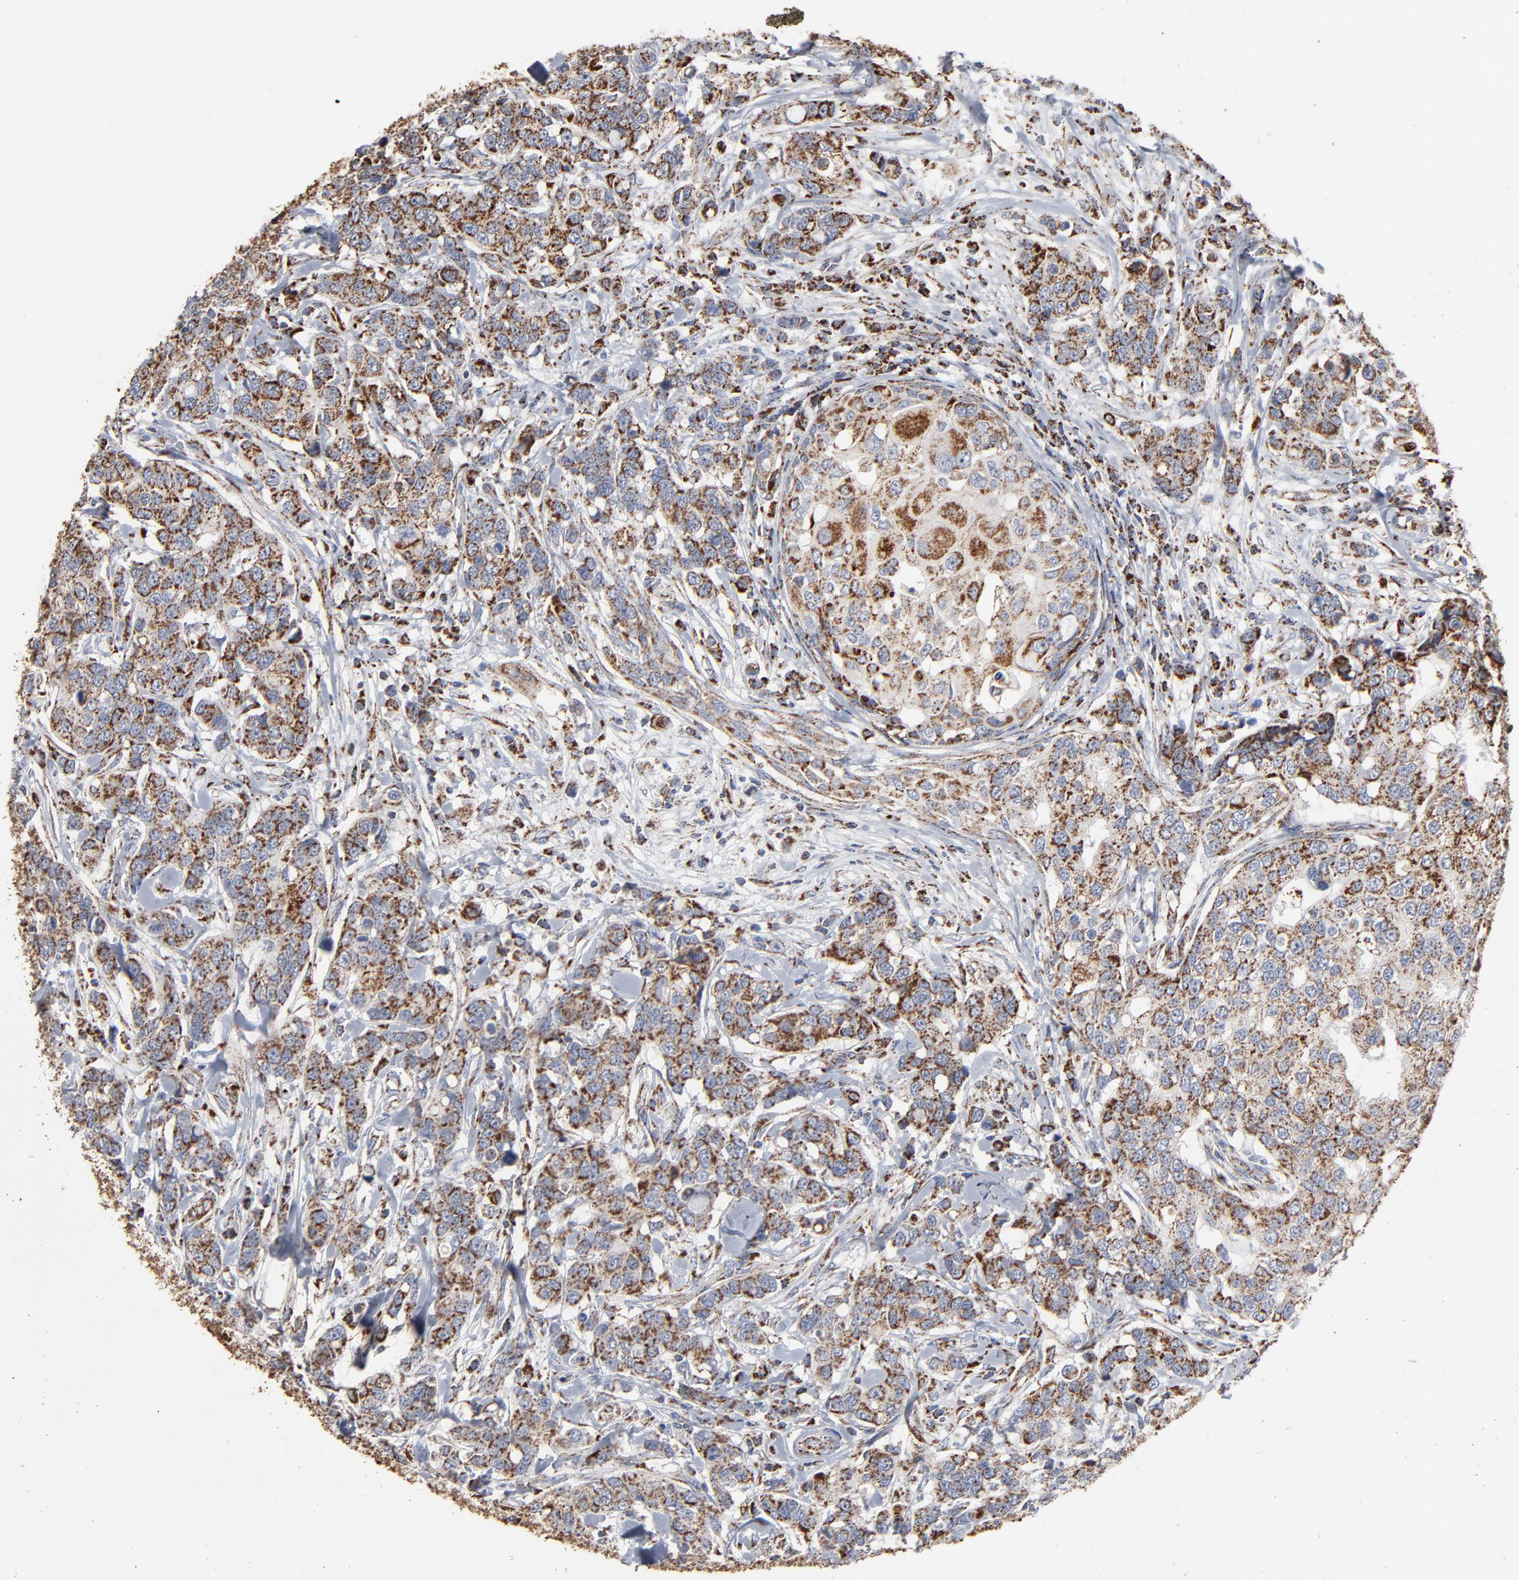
{"staining": {"intensity": "strong", "quantity": ">75%", "location": "cytoplasmic/membranous"}, "tissue": "breast cancer", "cell_type": "Tumor cells", "image_type": "cancer", "snomed": [{"axis": "morphology", "description": "Duct carcinoma"}, {"axis": "topography", "description": "Breast"}], "caption": "A histopathology image of human breast cancer (infiltrating ductal carcinoma) stained for a protein shows strong cytoplasmic/membranous brown staining in tumor cells.", "gene": "UQCRC1", "patient": {"sex": "female", "age": 27}}